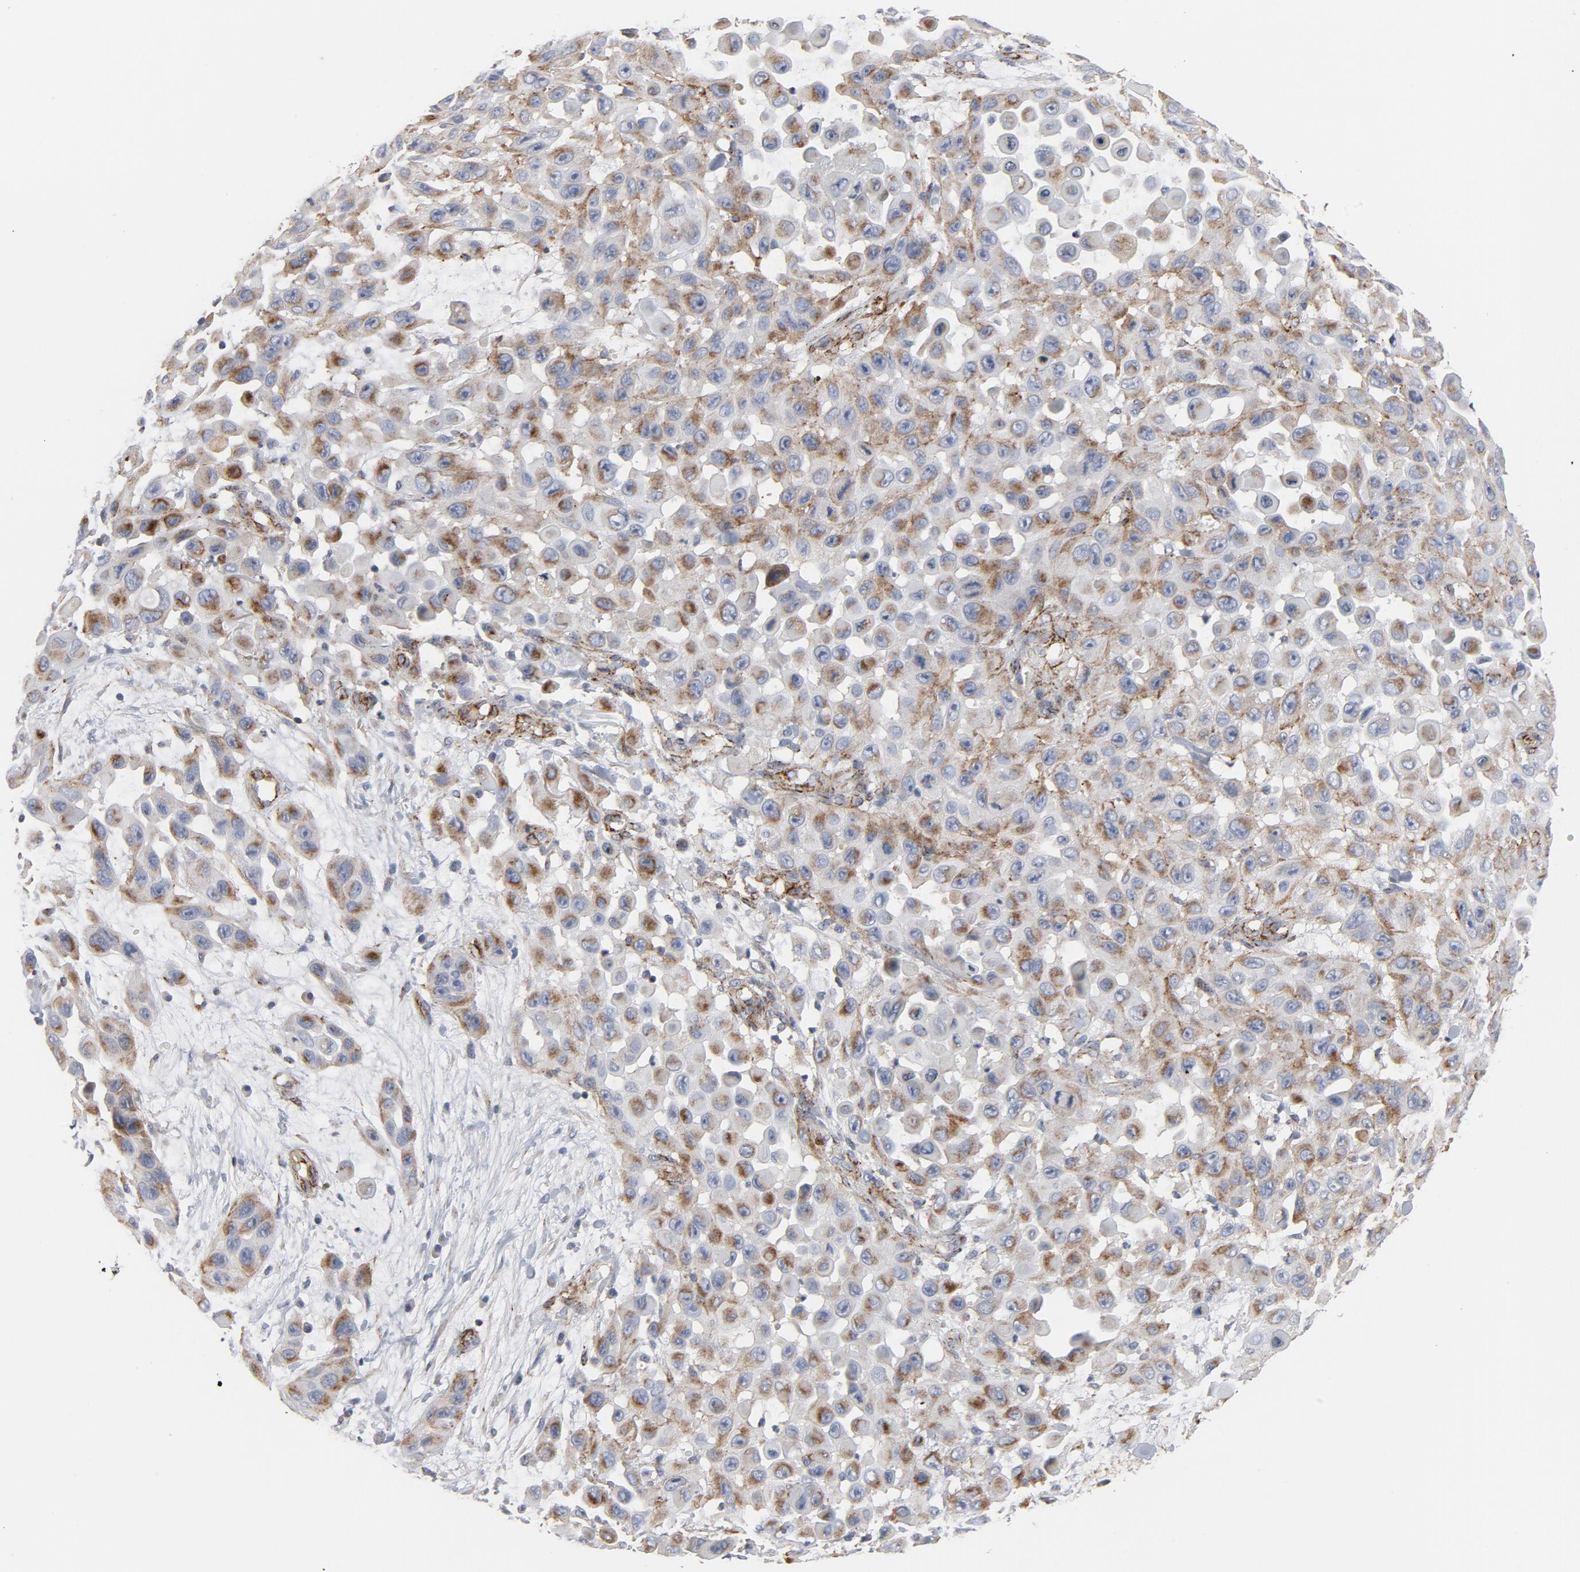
{"staining": {"intensity": "weak", "quantity": ">75%", "location": "cytoplasmic/membranous"}, "tissue": "skin cancer", "cell_type": "Tumor cells", "image_type": "cancer", "snomed": [{"axis": "morphology", "description": "Squamous cell carcinoma, NOS"}, {"axis": "topography", "description": "Skin"}], "caption": "High-power microscopy captured an immunohistochemistry (IHC) micrograph of skin cancer (squamous cell carcinoma), revealing weak cytoplasmic/membranous expression in about >75% of tumor cells.", "gene": "GNG2", "patient": {"sex": "male", "age": 81}}